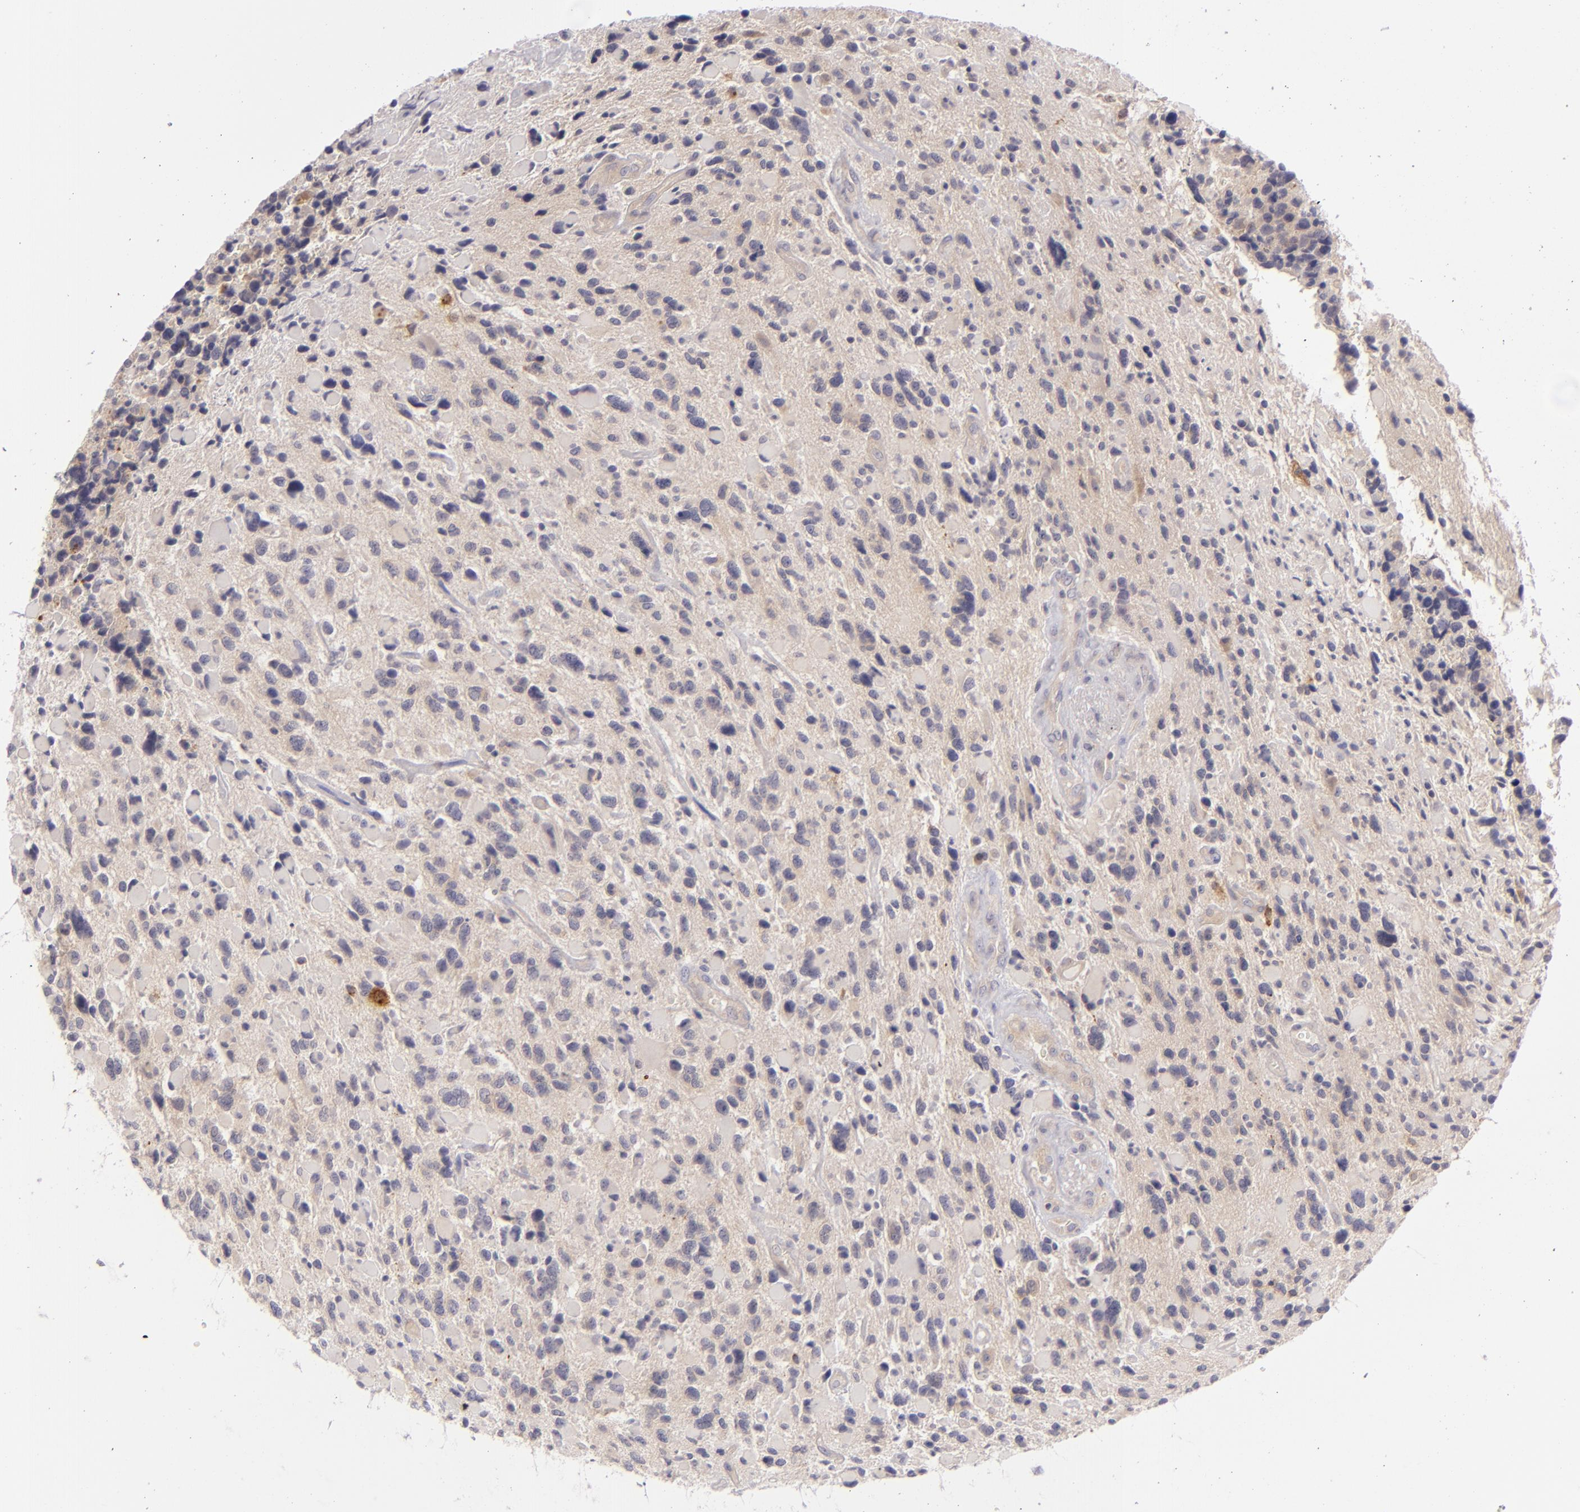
{"staining": {"intensity": "negative", "quantity": "none", "location": "none"}, "tissue": "glioma", "cell_type": "Tumor cells", "image_type": "cancer", "snomed": [{"axis": "morphology", "description": "Glioma, malignant, High grade"}, {"axis": "topography", "description": "Brain"}], "caption": "An immunohistochemistry (IHC) histopathology image of glioma is shown. There is no staining in tumor cells of glioma. (DAB immunohistochemistry visualized using brightfield microscopy, high magnification).", "gene": "CD83", "patient": {"sex": "female", "age": 37}}